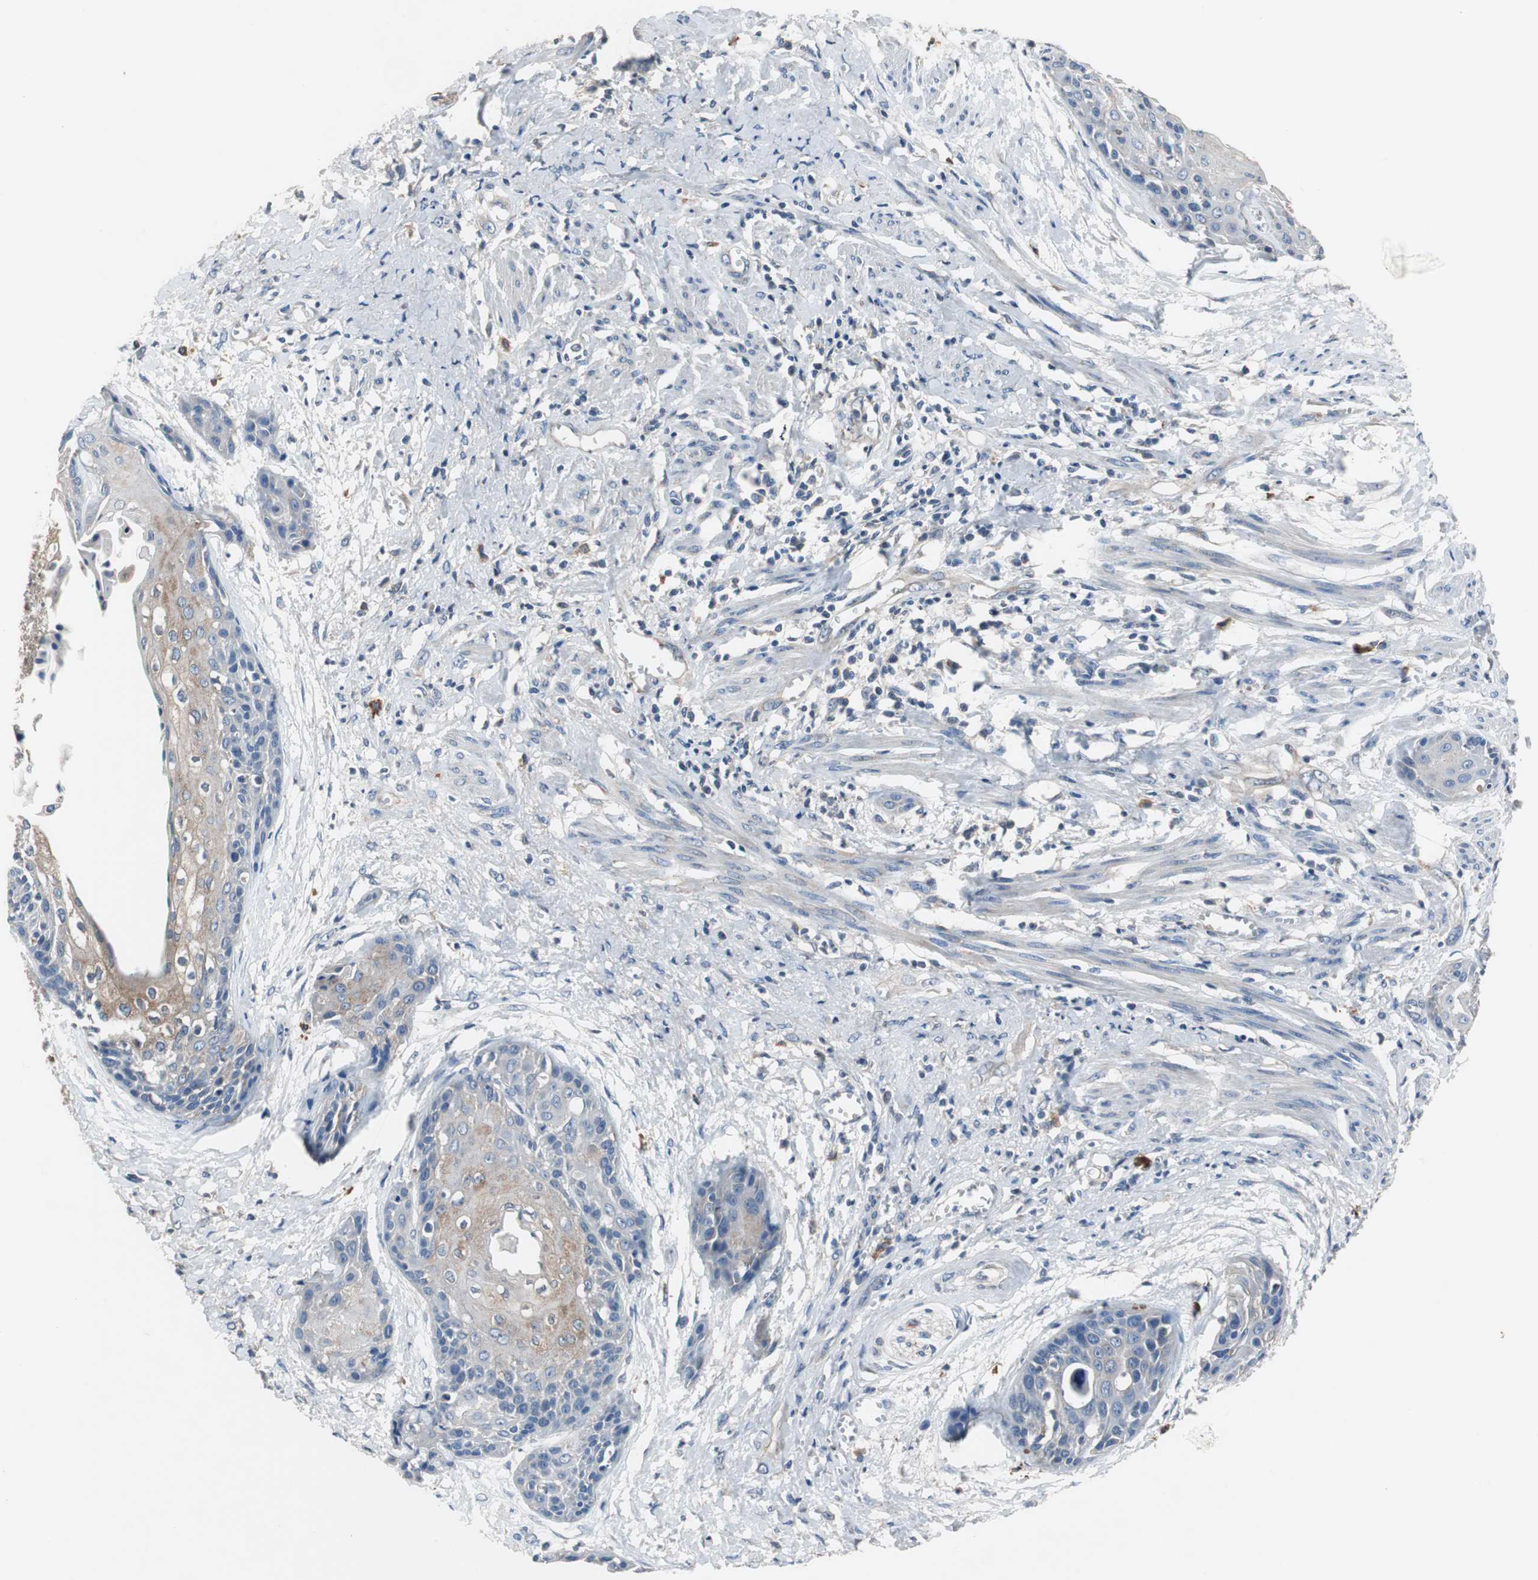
{"staining": {"intensity": "weak", "quantity": "25%-75%", "location": "cytoplasmic/membranous"}, "tissue": "cervical cancer", "cell_type": "Tumor cells", "image_type": "cancer", "snomed": [{"axis": "morphology", "description": "Squamous cell carcinoma, NOS"}, {"axis": "topography", "description": "Cervix"}], "caption": "Human cervical cancer stained for a protein (brown) shows weak cytoplasmic/membranous positive staining in about 25%-75% of tumor cells.", "gene": "SORT1", "patient": {"sex": "female", "age": 57}}